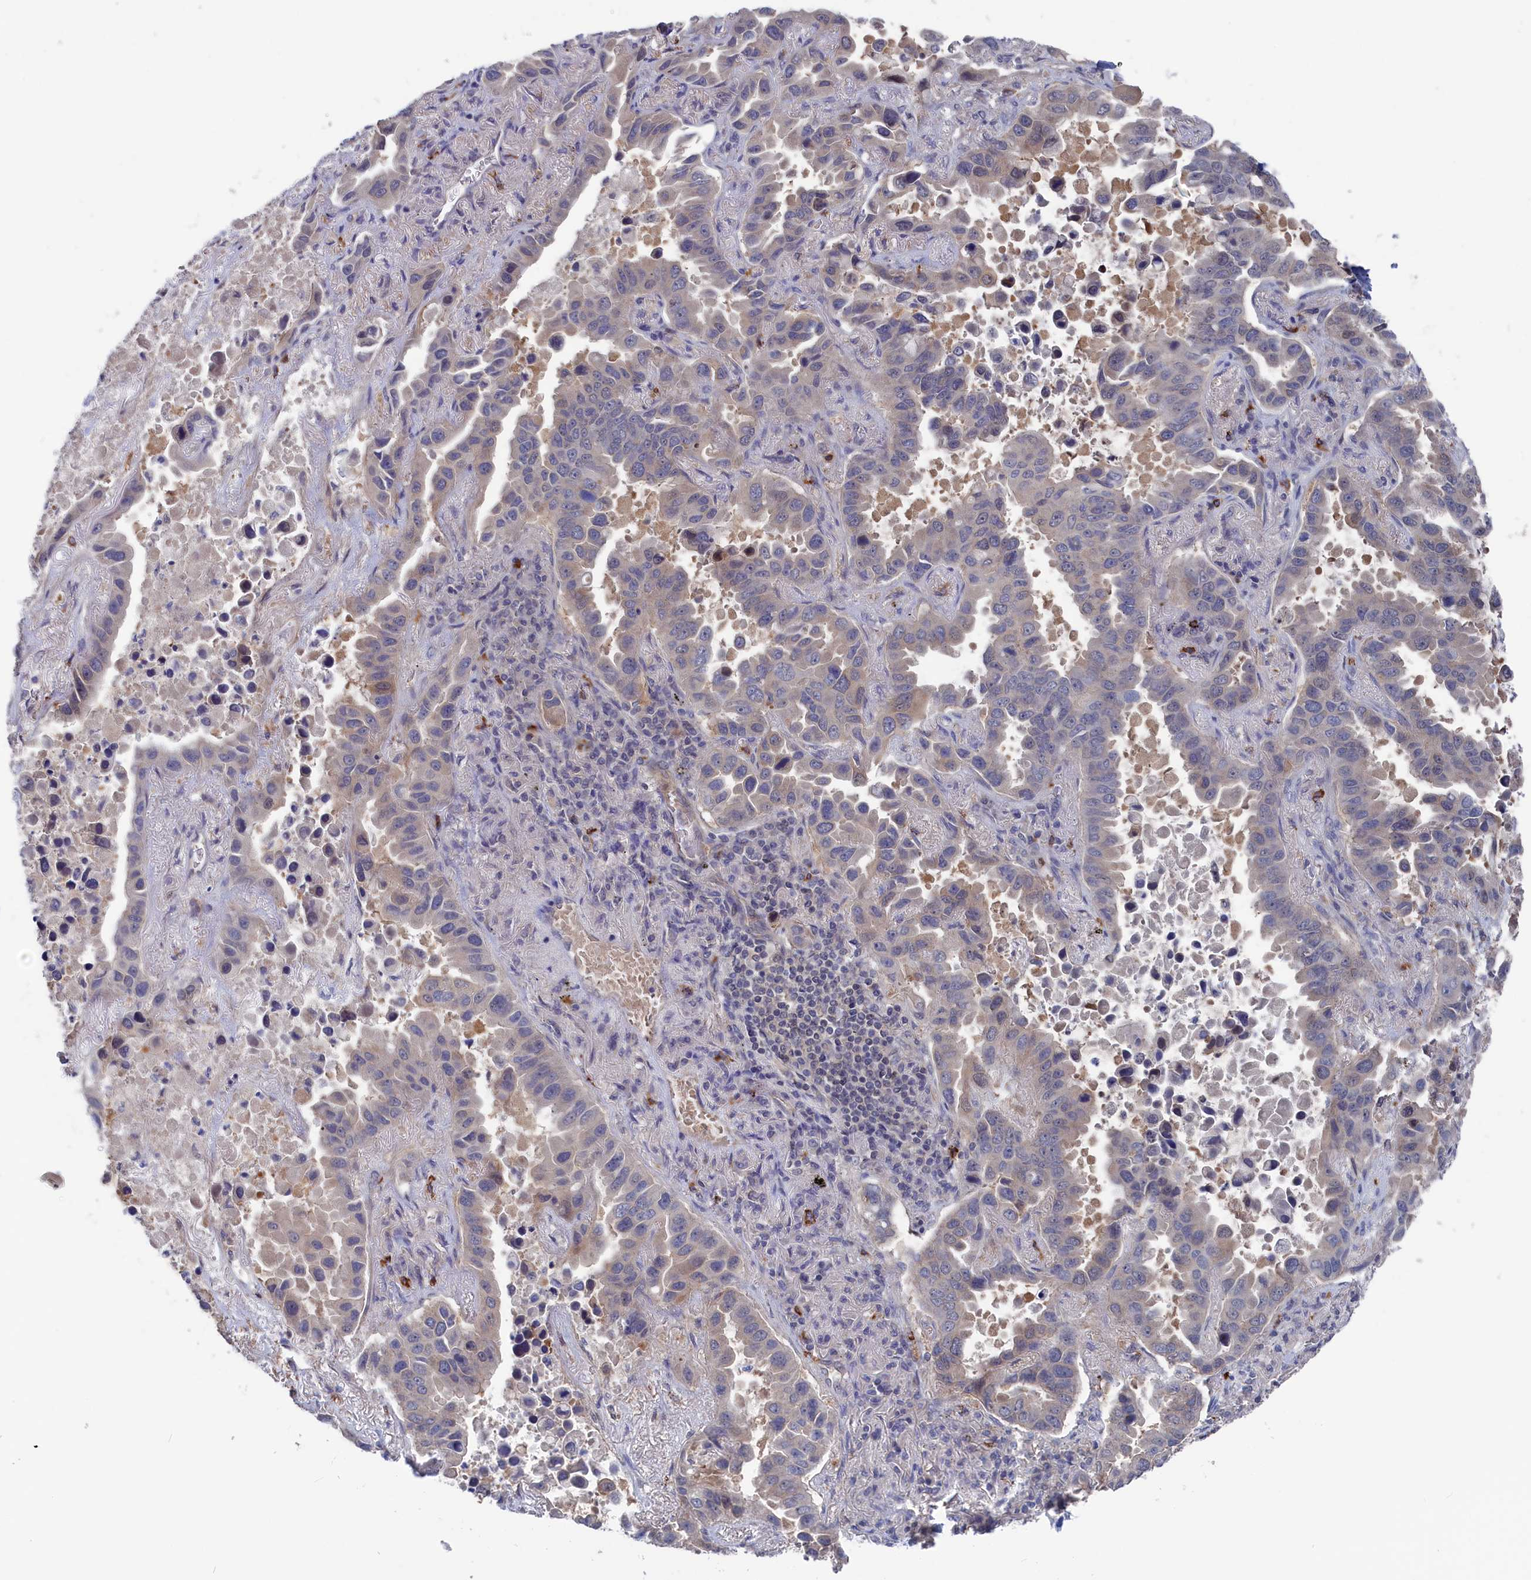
{"staining": {"intensity": "weak", "quantity": "<25%", "location": "cytoplasmic/membranous"}, "tissue": "lung cancer", "cell_type": "Tumor cells", "image_type": "cancer", "snomed": [{"axis": "morphology", "description": "Adenocarcinoma, NOS"}, {"axis": "topography", "description": "Lung"}], "caption": "Image shows no significant protein staining in tumor cells of lung cancer.", "gene": "NUTF2", "patient": {"sex": "male", "age": 64}}